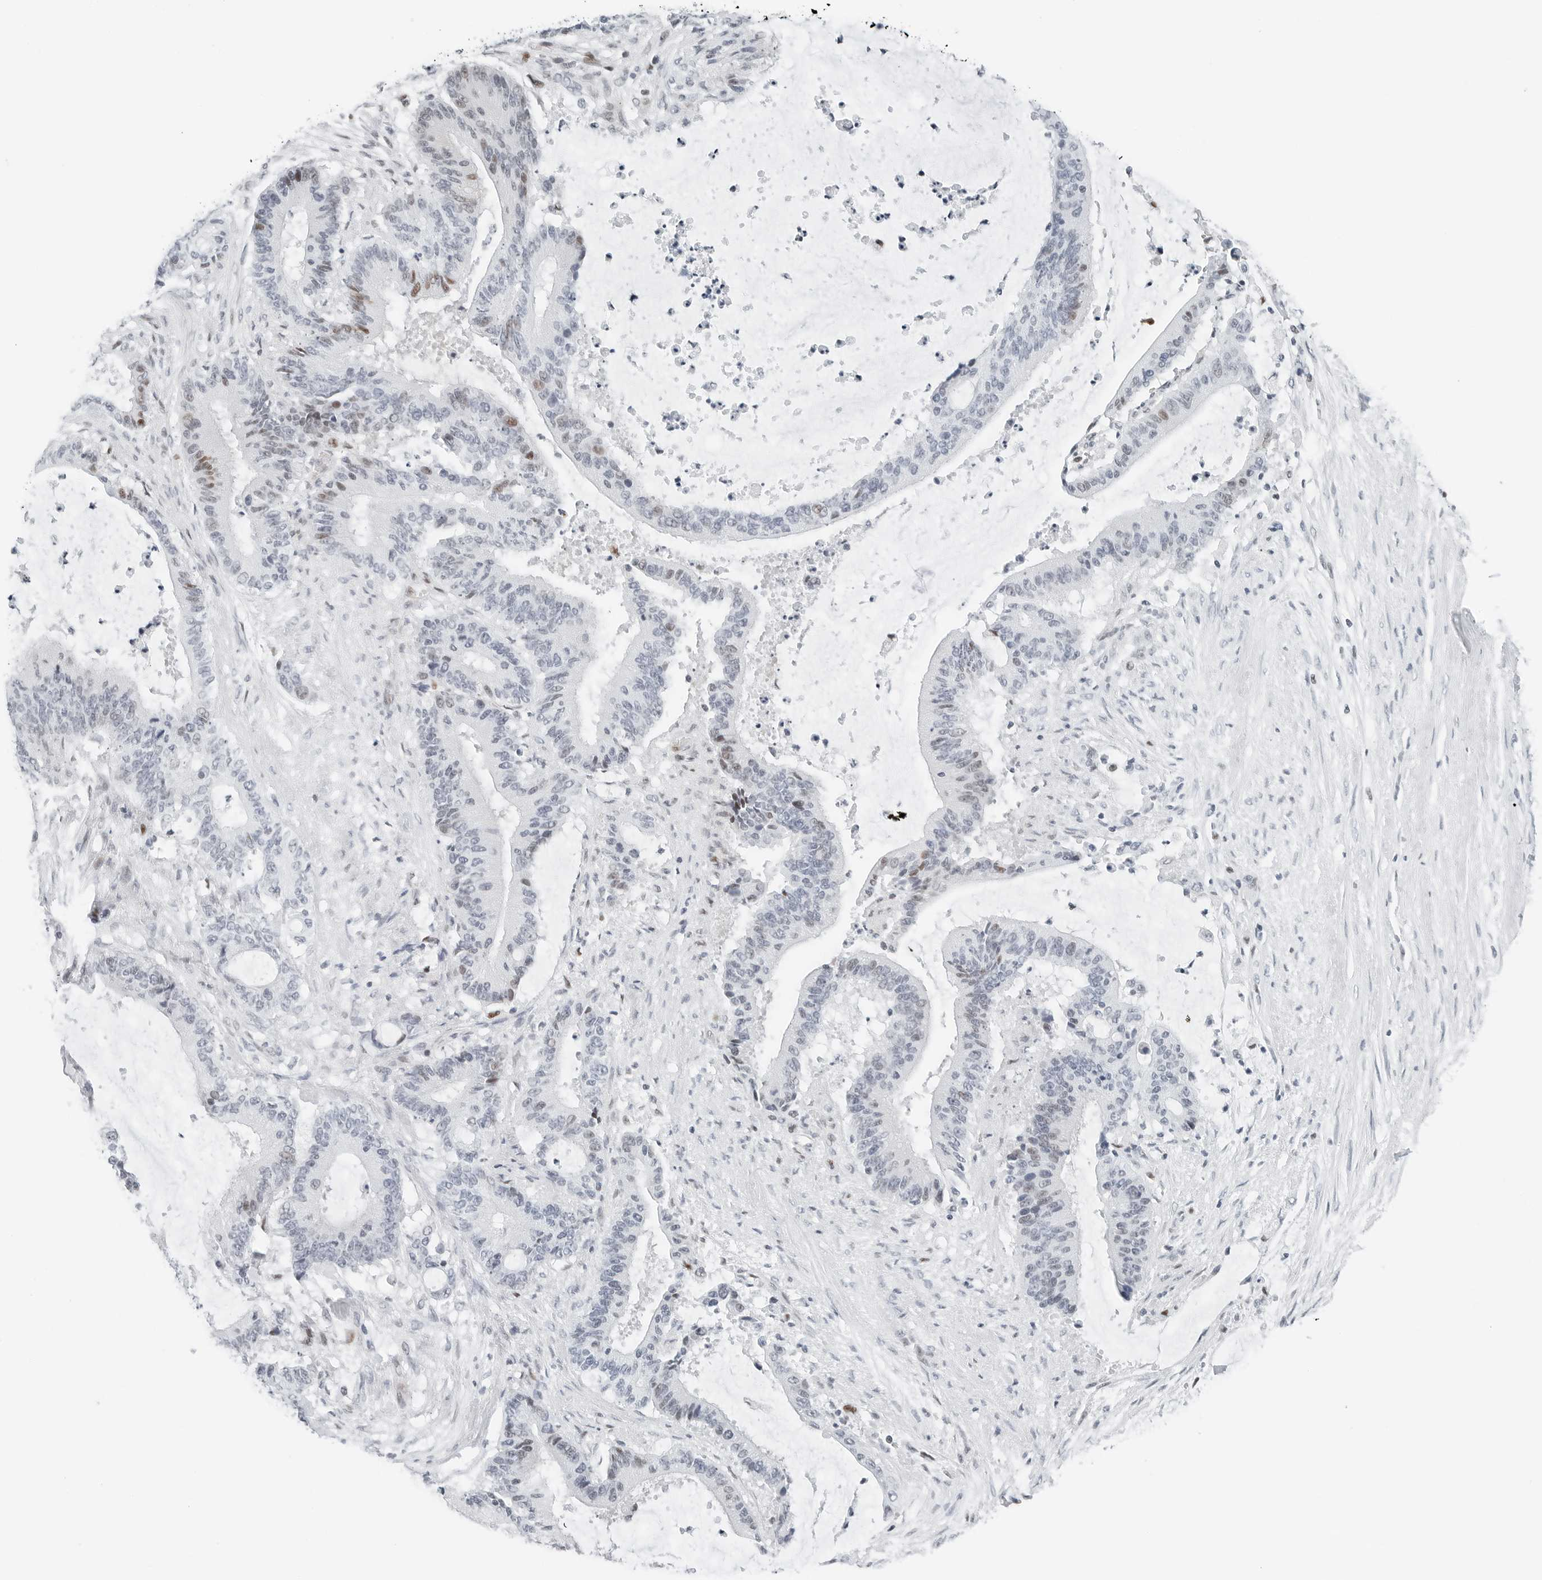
{"staining": {"intensity": "moderate", "quantity": "<25%", "location": "nuclear"}, "tissue": "liver cancer", "cell_type": "Tumor cells", "image_type": "cancer", "snomed": [{"axis": "morphology", "description": "Normal tissue, NOS"}, {"axis": "morphology", "description": "Cholangiocarcinoma"}, {"axis": "topography", "description": "Liver"}, {"axis": "topography", "description": "Peripheral nerve tissue"}], "caption": "Human cholangiocarcinoma (liver) stained with a brown dye demonstrates moderate nuclear positive staining in about <25% of tumor cells.", "gene": "NTMT2", "patient": {"sex": "female", "age": 73}}